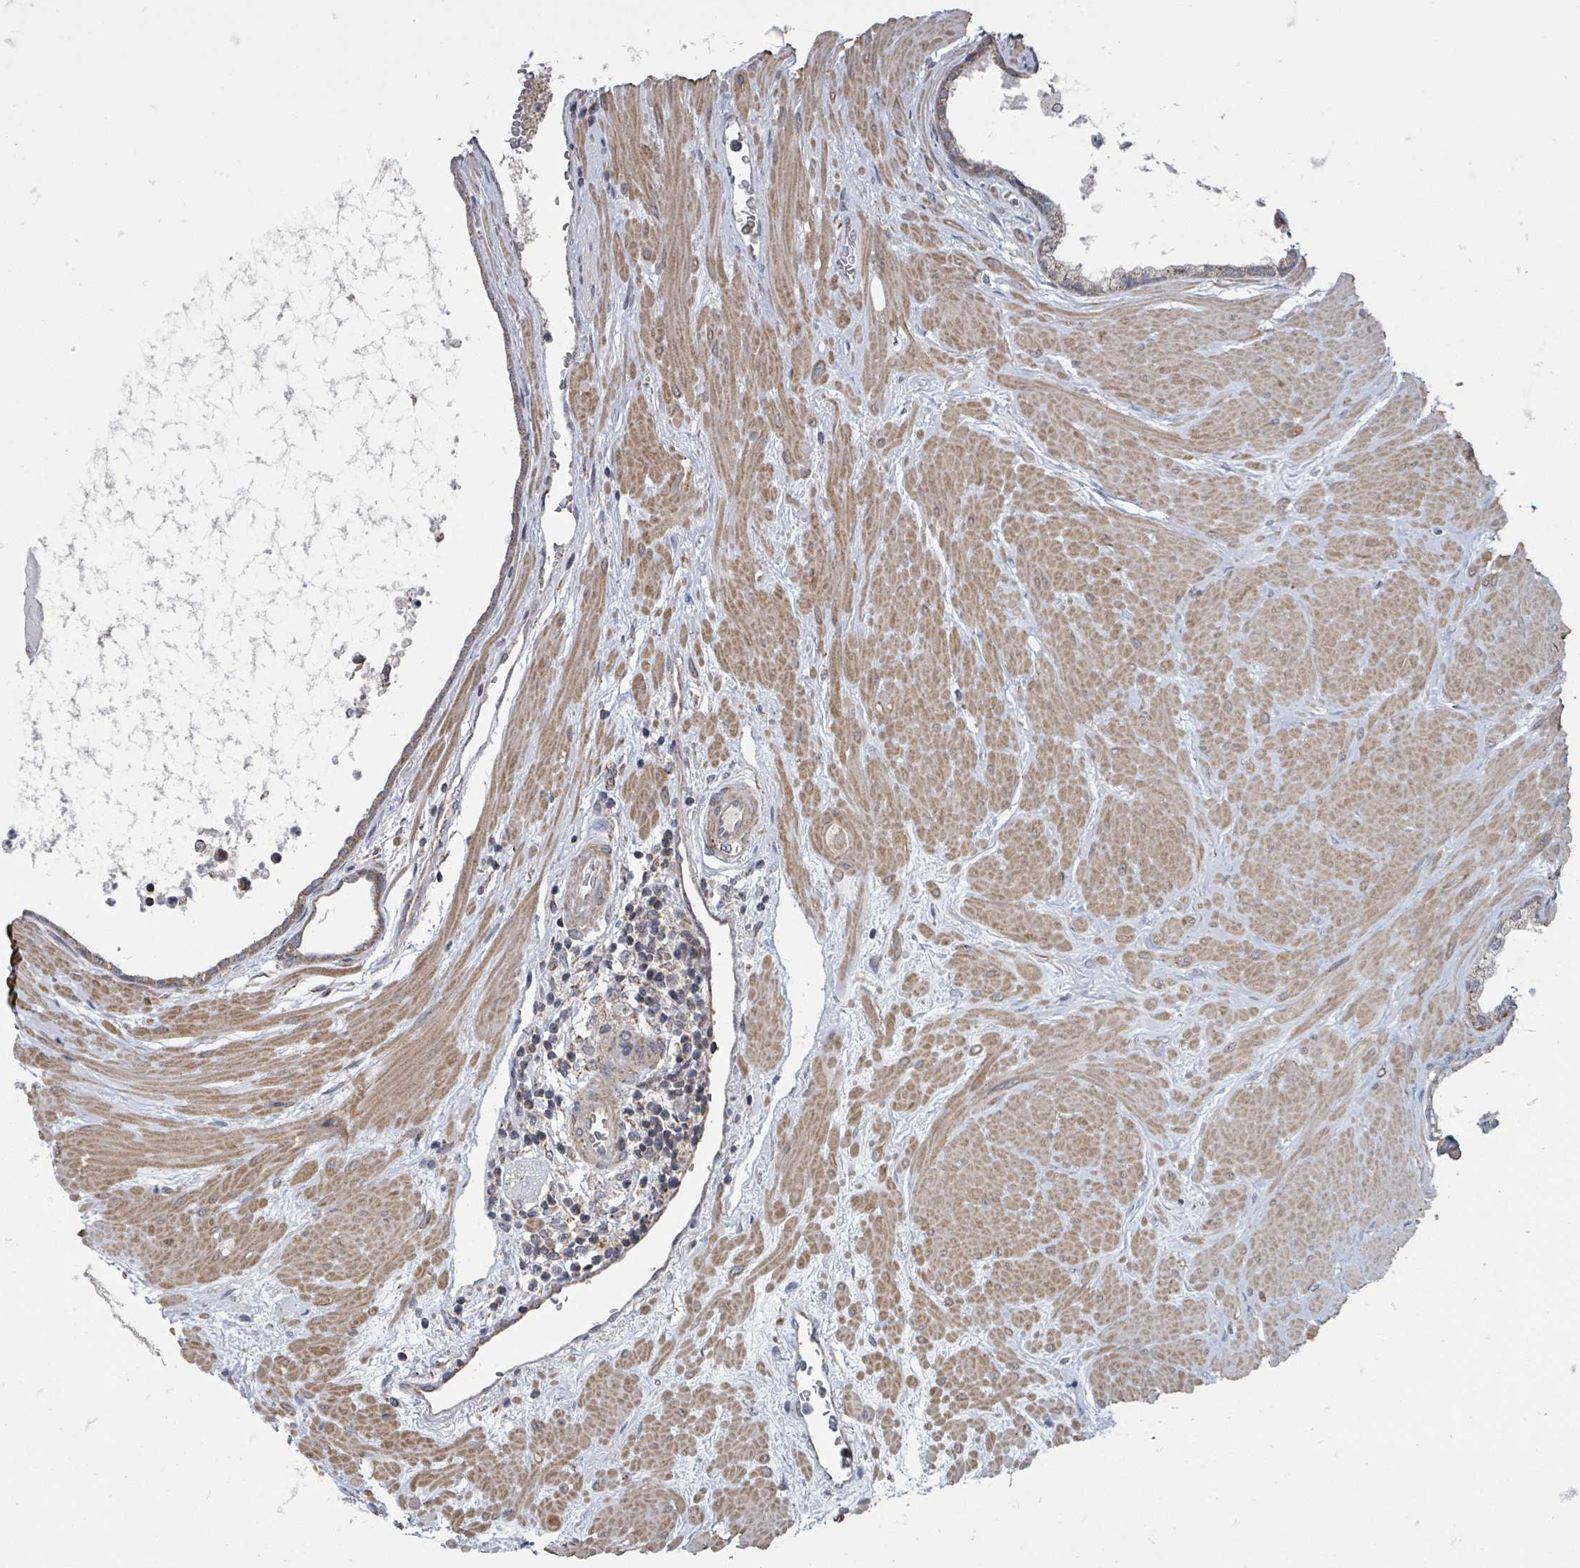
{"staining": {"intensity": "weak", "quantity": "<25%", "location": "cytoplasmic/membranous"}, "tissue": "prostate", "cell_type": "Glandular cells", "image_type": "normal", "snomed": [{"axis": "morphology", "description": "Normal tissue, NOS"}, {"axis": "topography", "description": "Prostate"}], "caption": "Immunohistochemistry of unremarkable prostate reveals no expression in glandular cells. The staining is performed using DAB (3,3'-diaminobenzidine) brown chromogen with nuclei counter-stained in using hematoxylin.", "gene": "MAGOHB", "patient": {"sex": "male", "age": 48}}